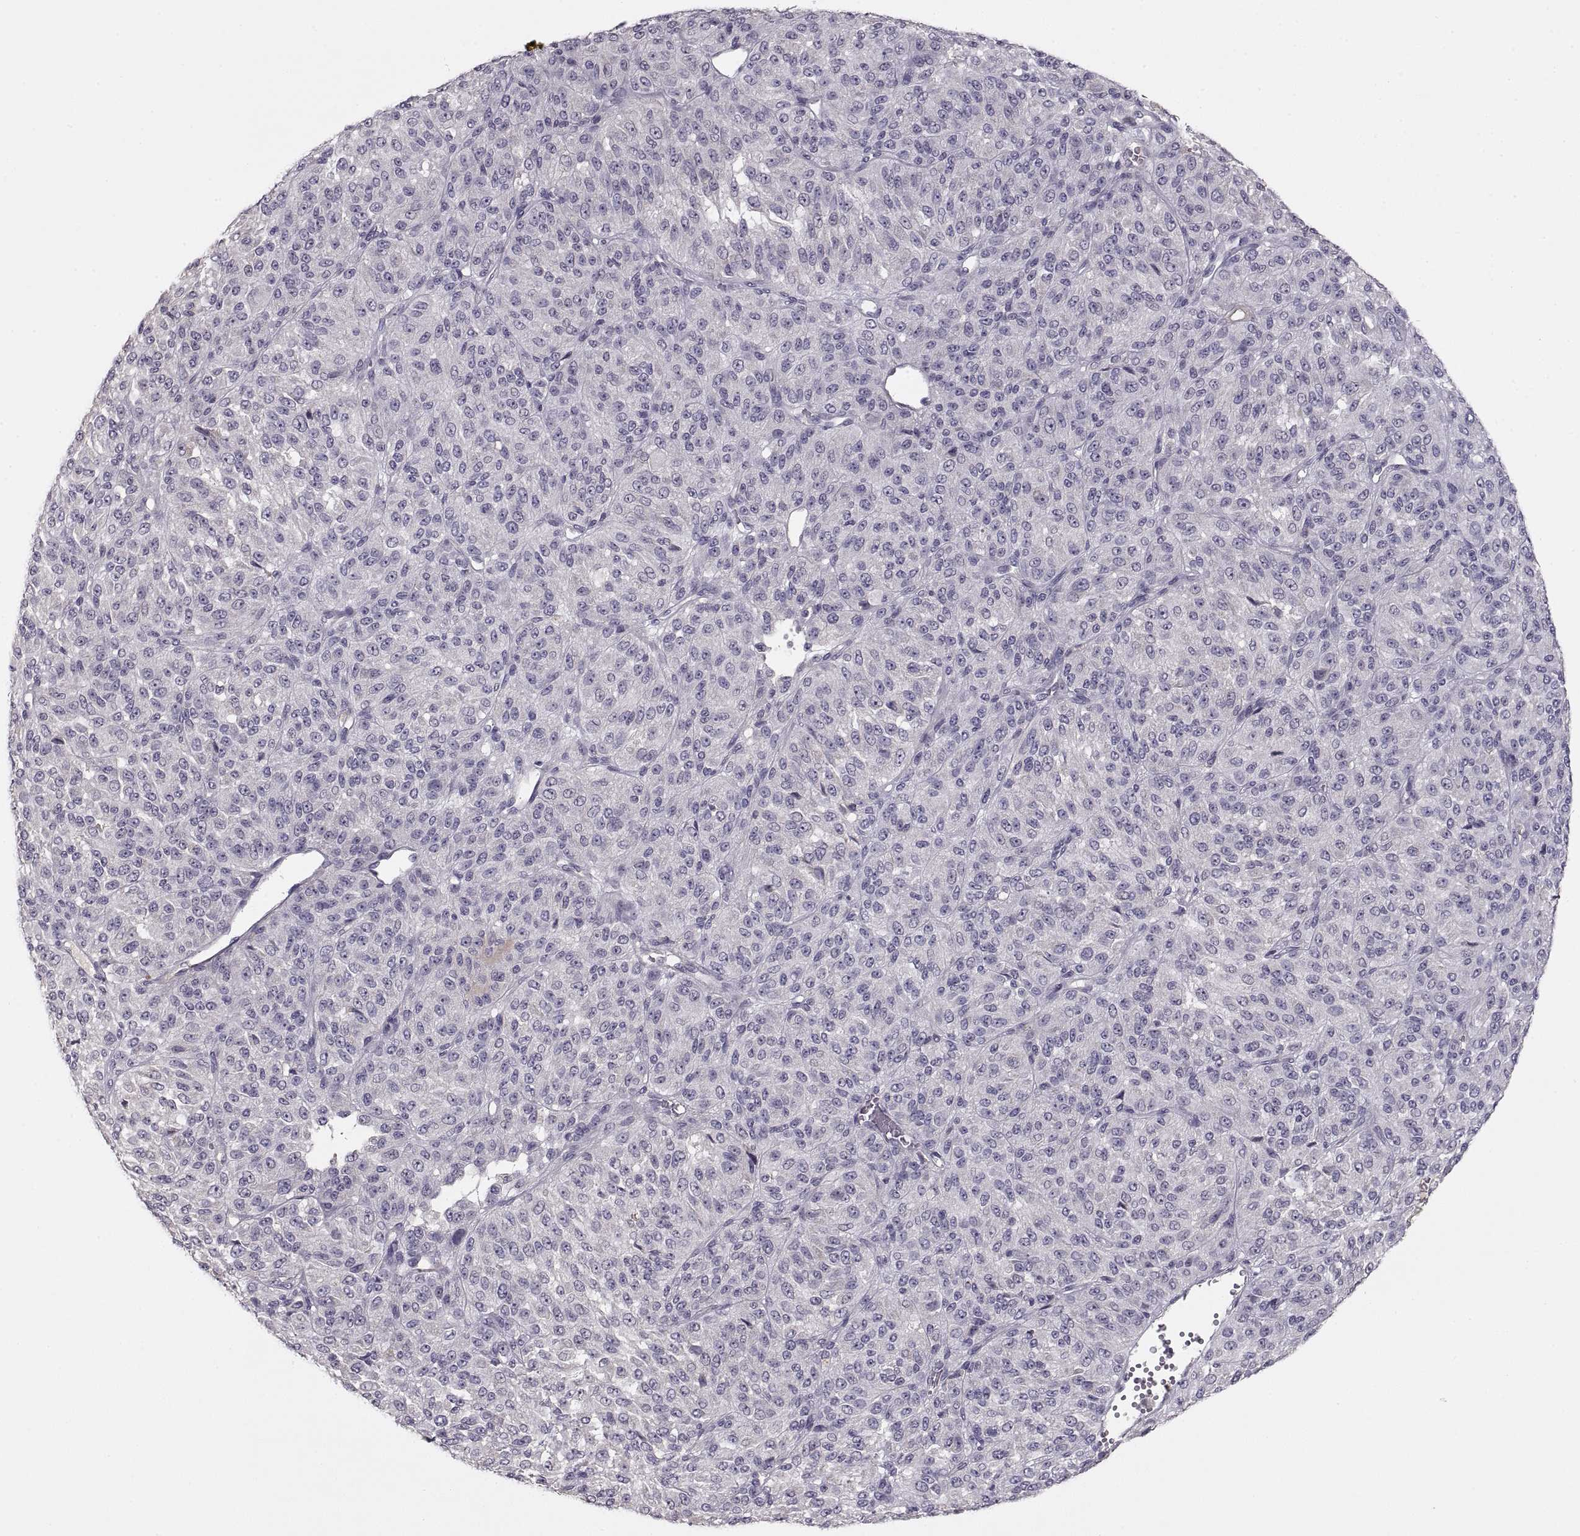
{"staining": {"intensity": "negative", "quantity": "none", "location": "none"}, "tissue": "melanoma", "cell_type": "Tumor cells", "image_type": "cancer", "snomed": [{"axis": "morphology", "description": "Malignant melanoma, Metastatic site"}, {"axis": "topography", "description": "Brain"}], "caption": "Tumor cells show no significant protein positivity in melanoma.", "gene": "ADAM11", "patient": {"sex": "female", "age": 56}}